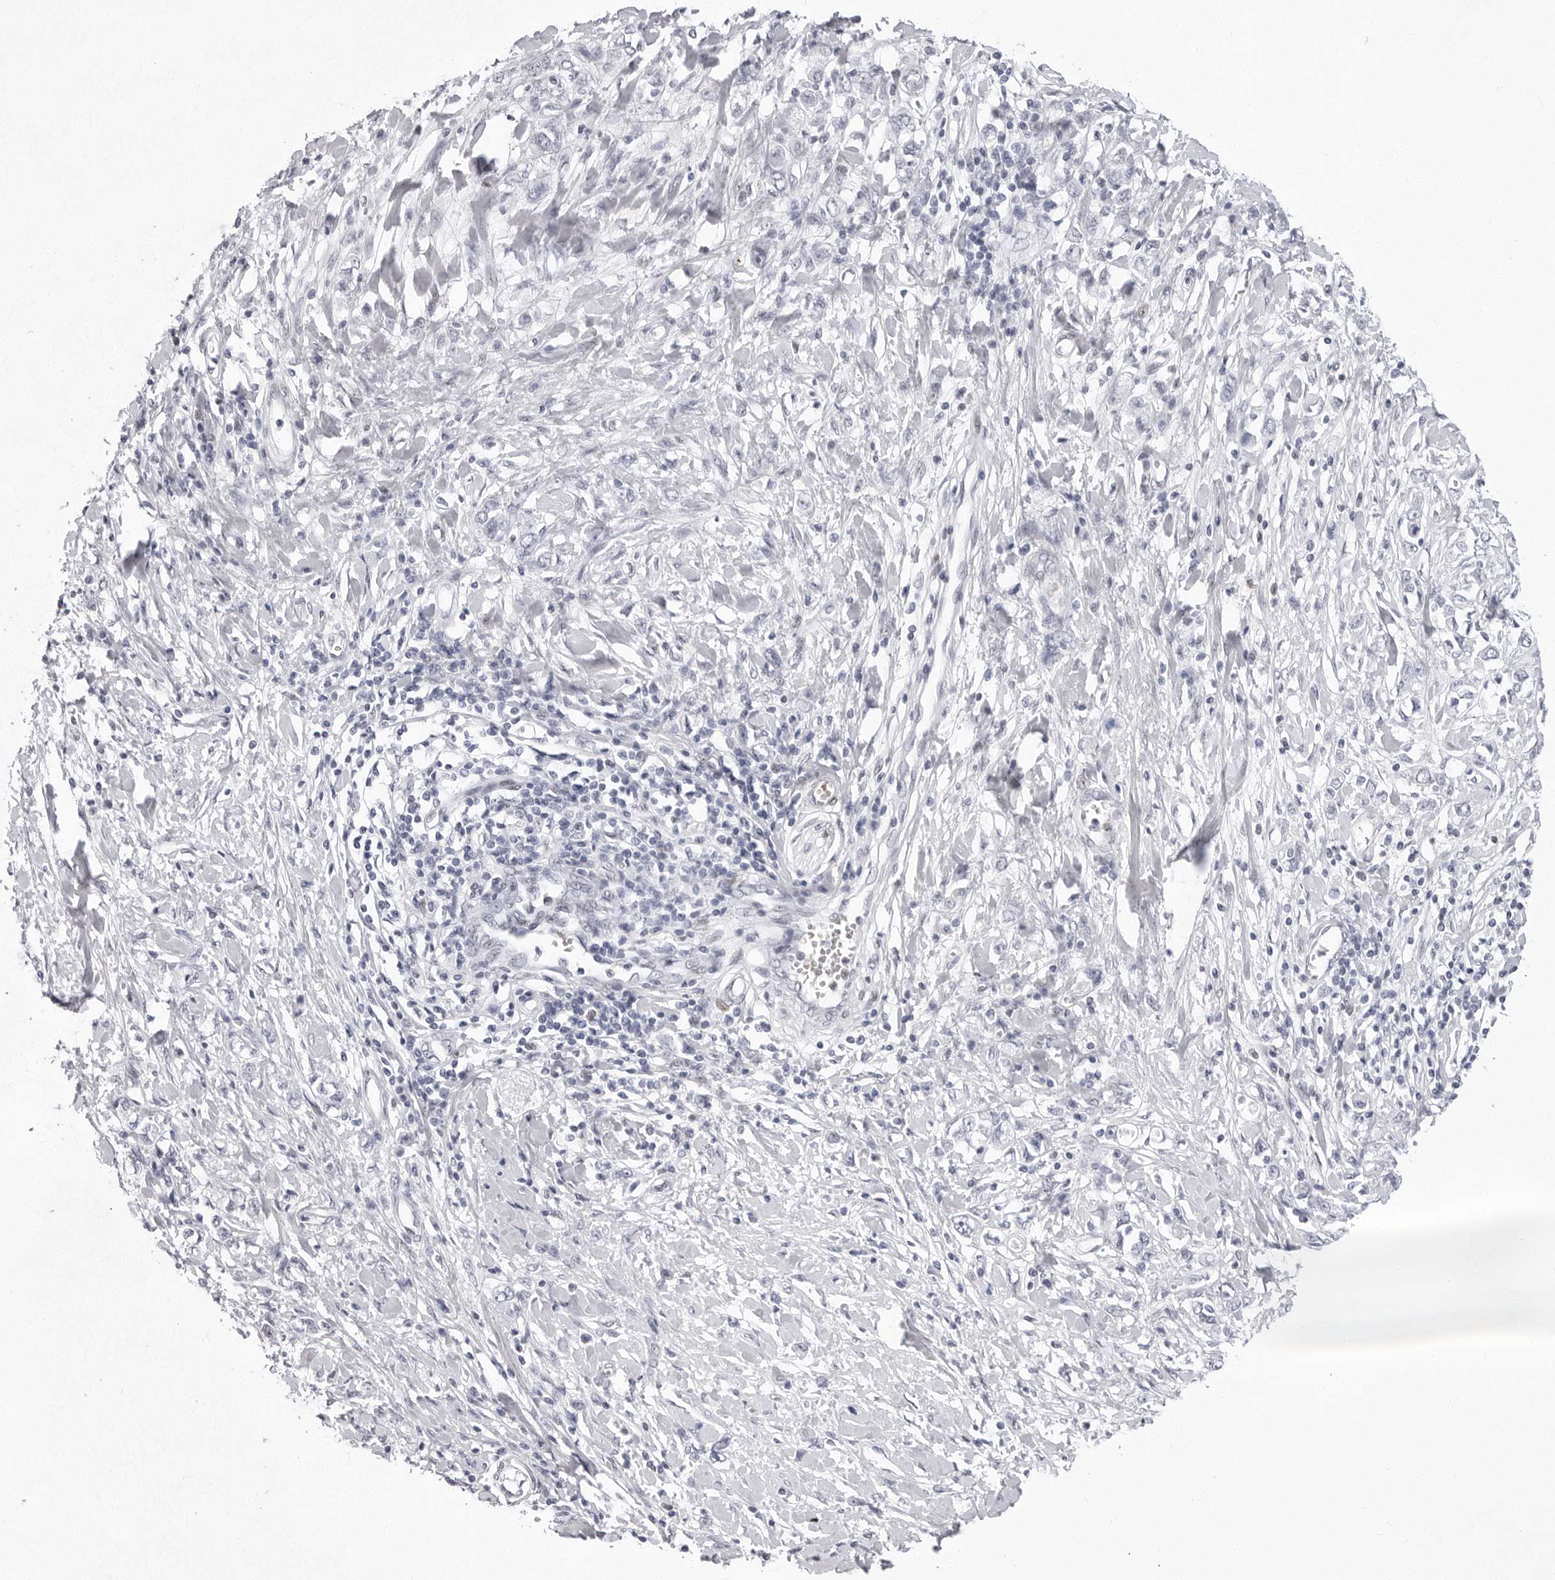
{"staining": {"intensity": "negative", "quantity": "none", "location": "none"}, "tissue": "stomach cancer", "cell_type": "Tumor cells", "image_type": "cancer", "snomed": [{"axis": "morphology", "description": "Adenocarcinoma, NOS"}, {"axis": "topography", "description": "Stomach"}], "caption": "Immunohistochemistry (IHC) image of neoplastic tissue: human stomach cancer stained with DAB reveals no significant protein staining in tumor cells.", "gene": "VEZF1", "patient": {"sex": "female", "age": 76}}